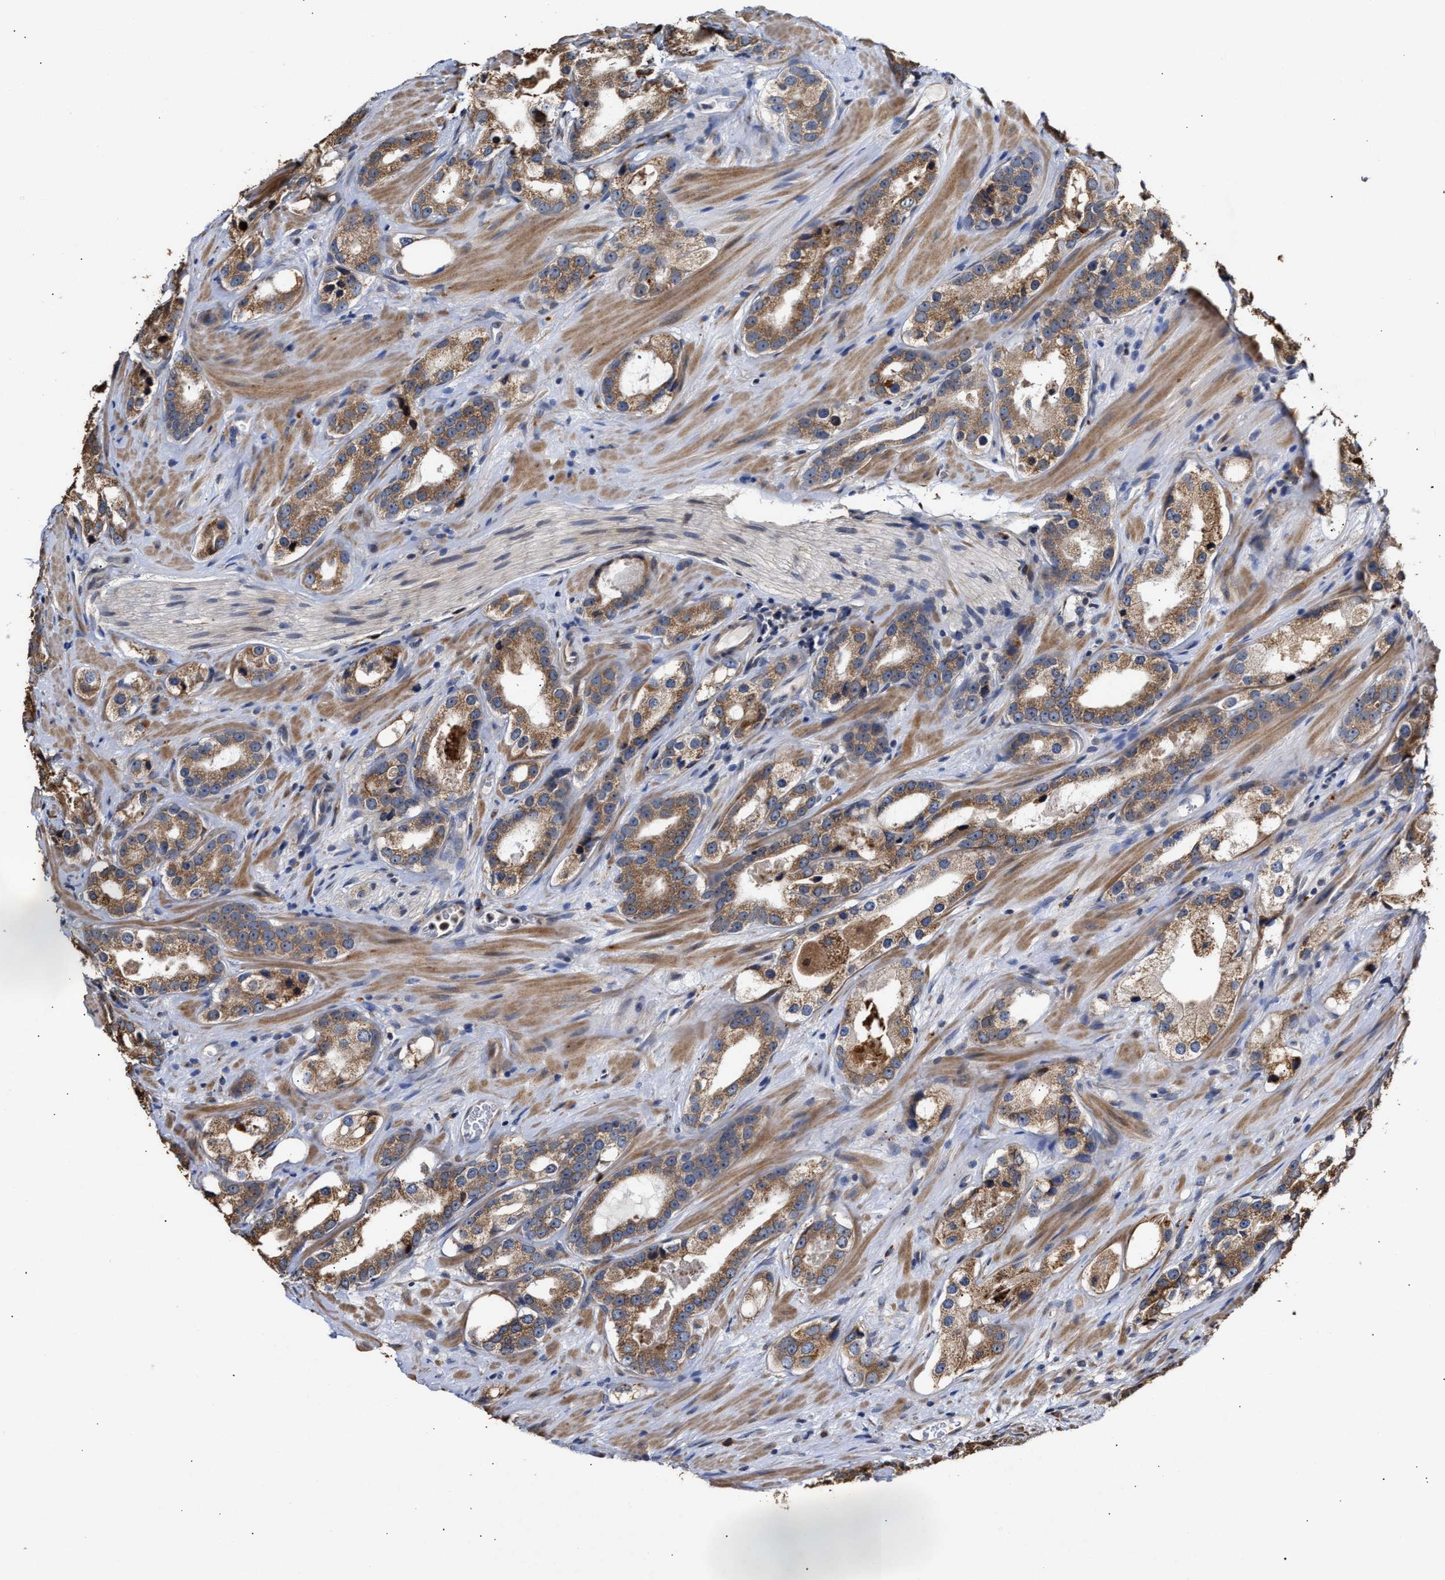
{"staining": {"intensity": "moderate", "quantity": ">75%", "location": "cytoplasmic/membranous"}, "tissue": "prostate cancer", "cell_type": "Tumor cells", "image_type": "cancer", "snomed": [{"axis": "morphology", "description": "Adenocarcinoma, High grade"}, {"axis": "topography", "description": "Prostate"}], "caption": "This is a photomicrograph of IHC staining of prostate adenocarcinoma (high-grade), which shows moderate positivity in the cytoplasmic/membranous of tumor cells.", "gene": "GOSR1", "patient": {"sex": "male", "age": 63}}